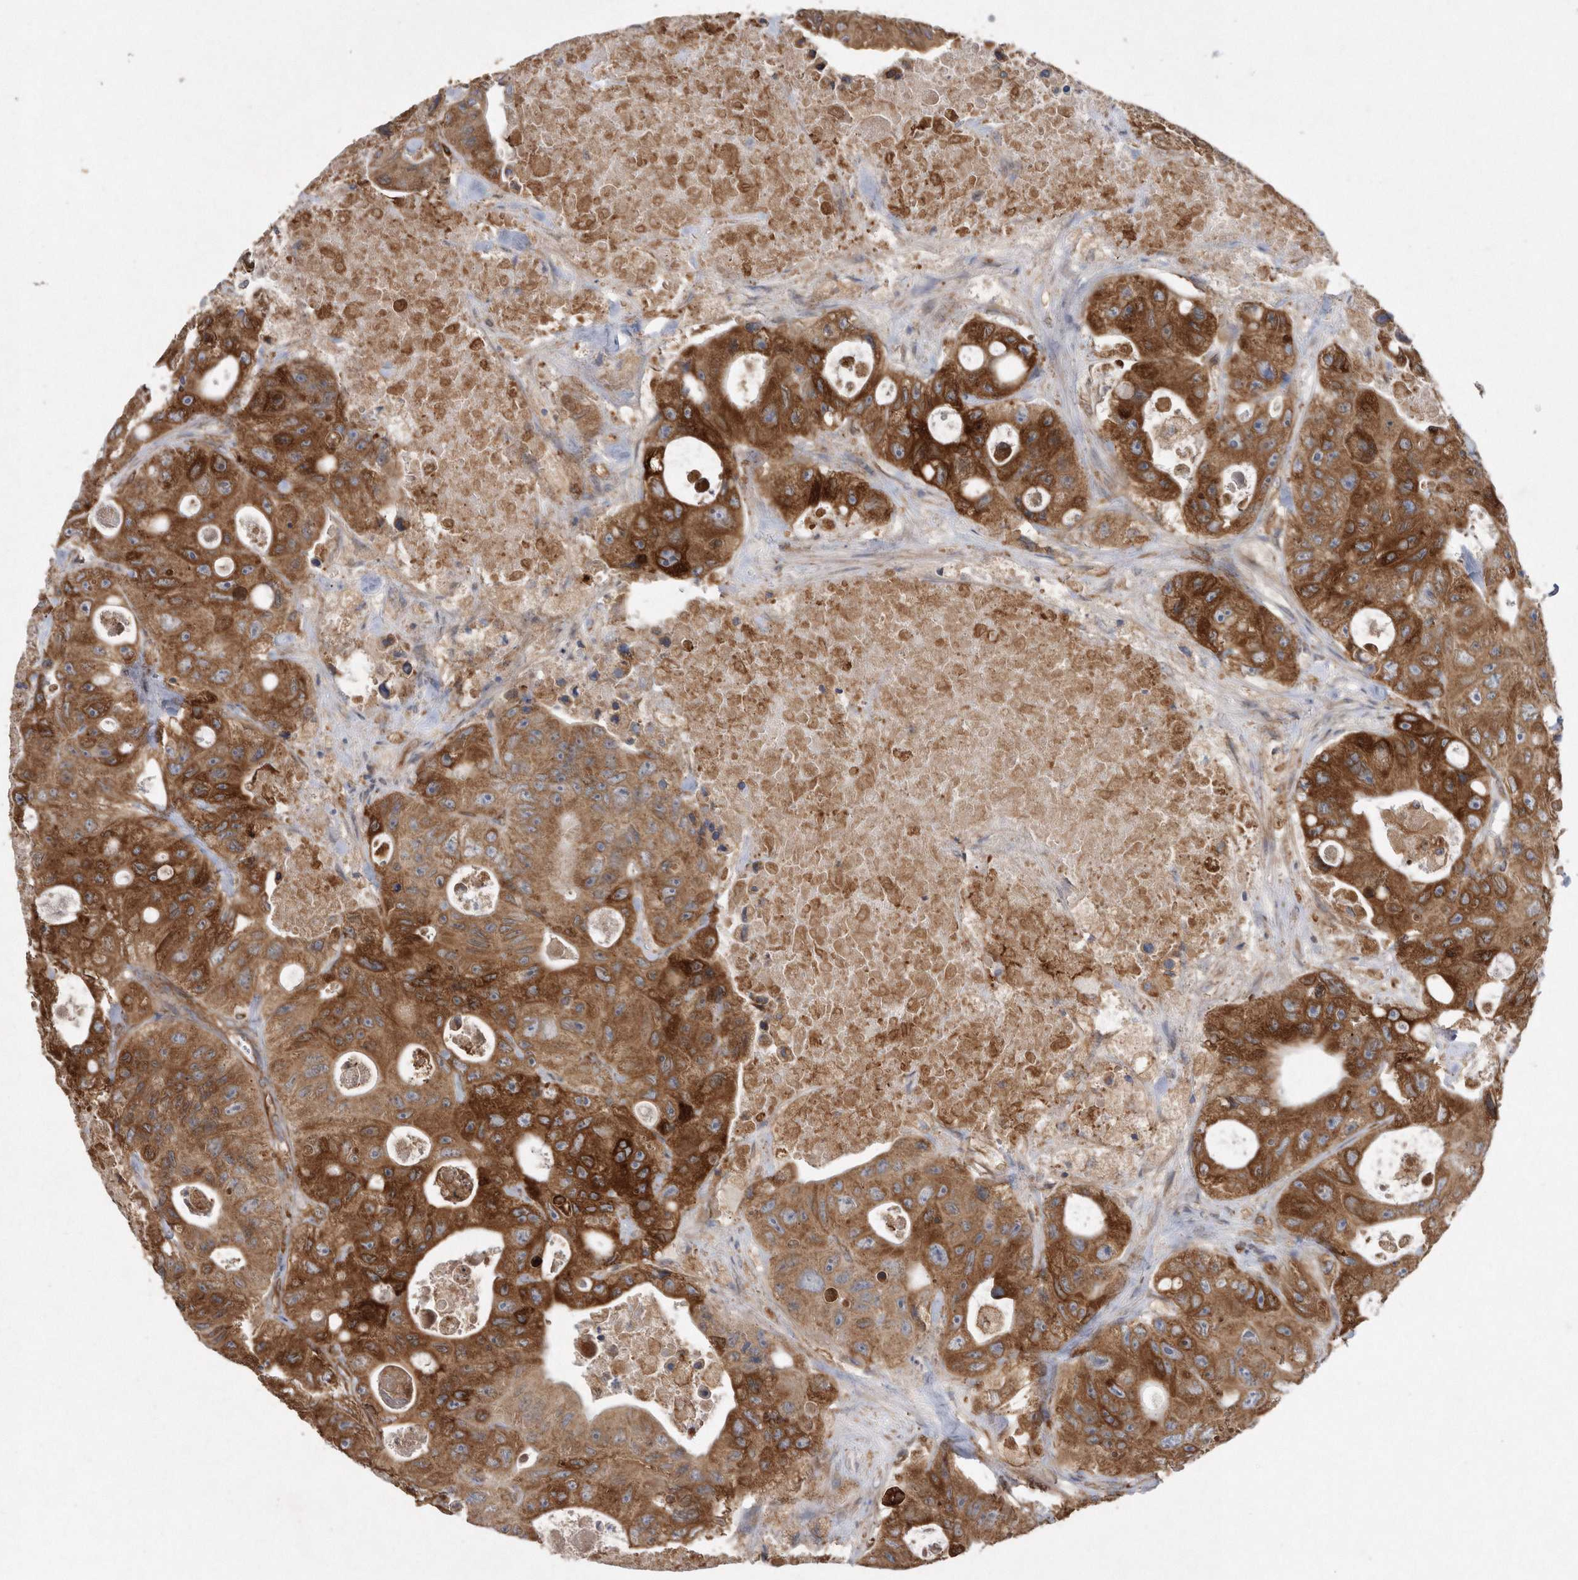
{"staining": {"intensity": "strong", "quantity": ">75%", "location": "cytoplasmic/membranous"}, "tissue": "colorectal cancer", "cell_type": "Tumor cells", "image_type": "cancer", "snomed": [{"axis": "morphology", "description": "Adenocarcinoma, NOS"}, {"axis": "topography", "description": "Colon"}], "caption": "Immunohistochemistry staining of adenocarcinoma (colorectal), which displays high levels of strong cytoplasmic/membranous positivity in about >75% of tumor cells indicating strong cytoplasmic/membranous protein positivity. The staining was performed using DAB (3,3'-diaminobenzidine) (brown) for protein detection and nuclei were counterstained in hematoxylin (blue).", "gene": "PON2", "patient": {"sex": "female", "age": 46}}